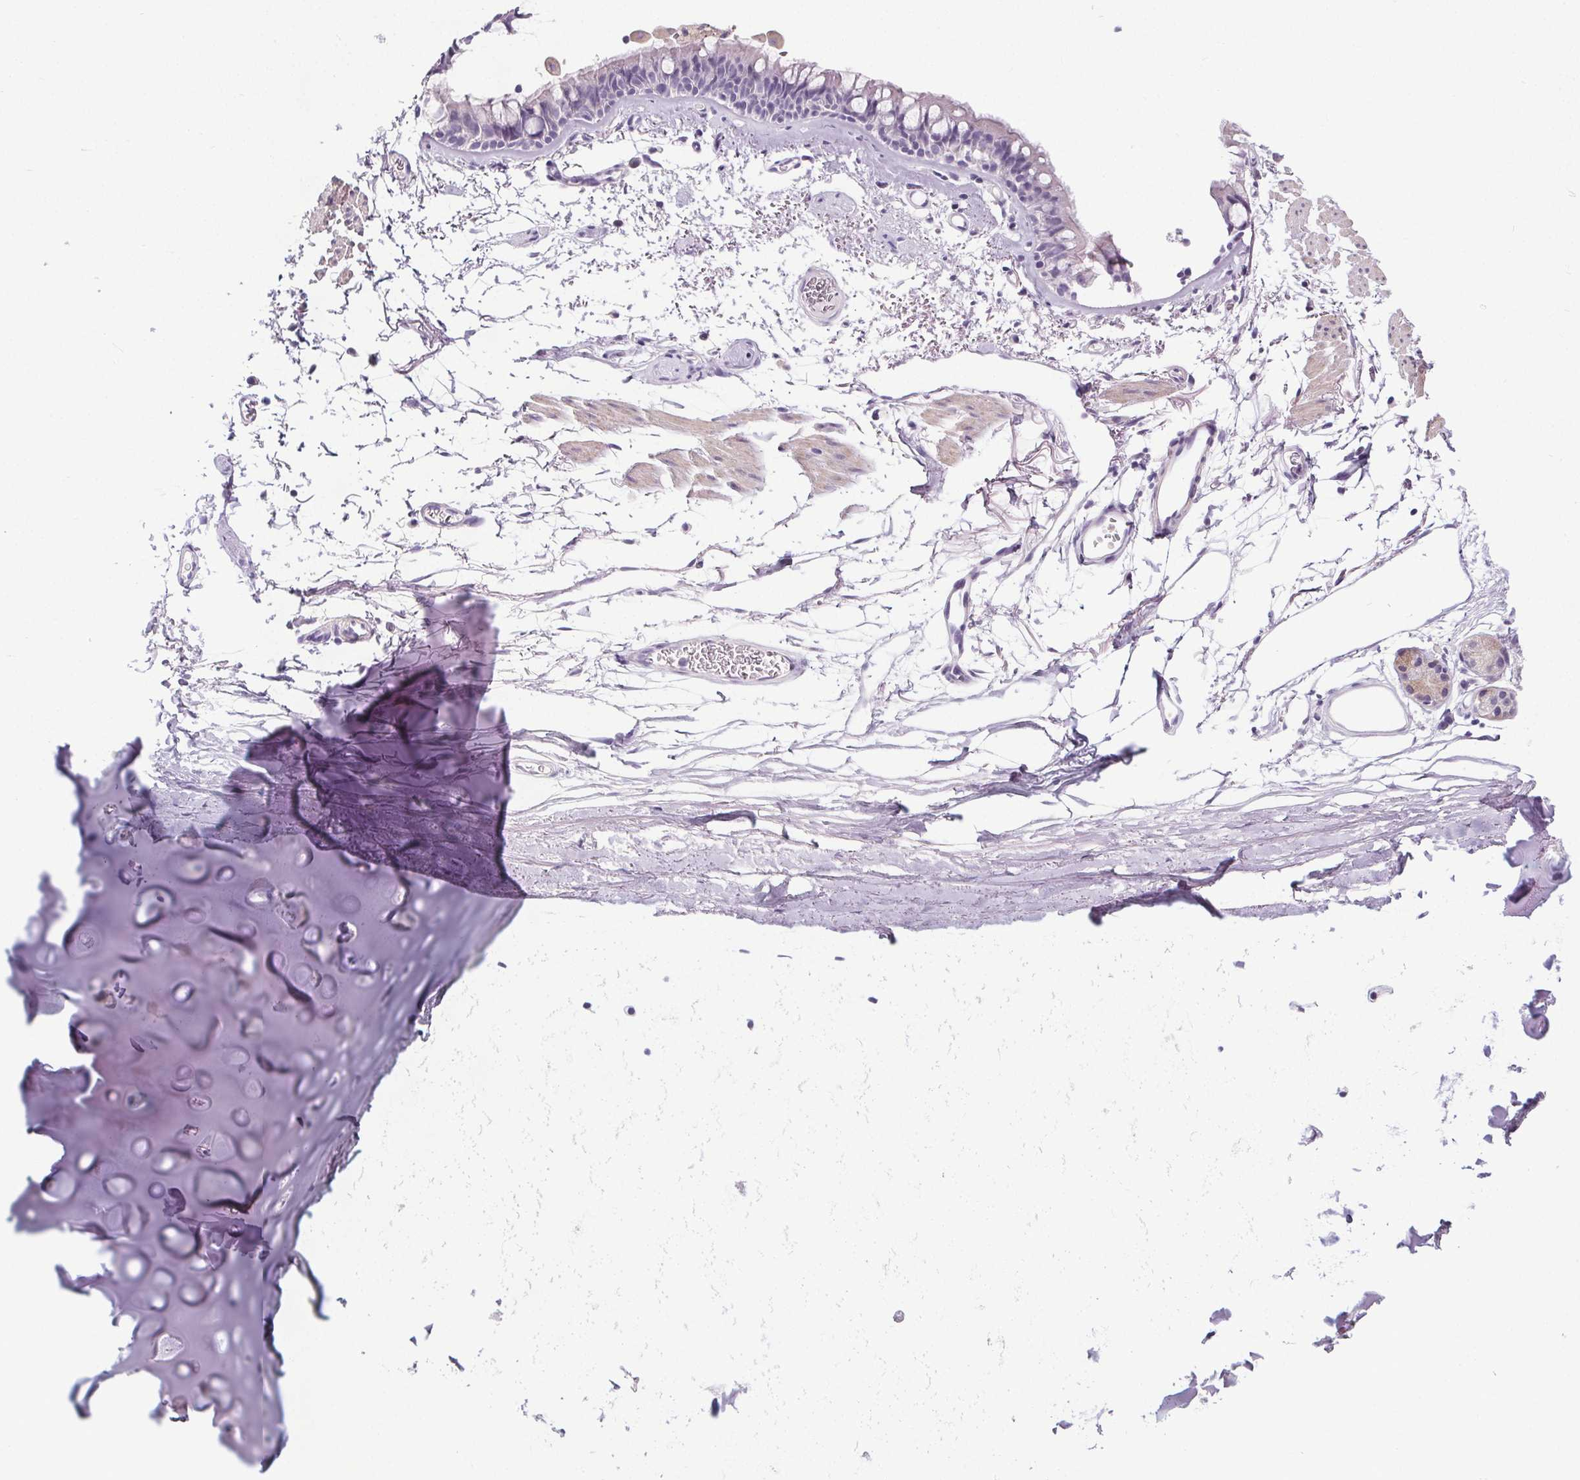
{"staining": {"intensity": "negative", "quantity": "none", "location": "none"}, "tissue": "adipose tissue", "cell_type": "Adipocytes", "image_type": "normal", "snomed": [{"axis": "morphology", "description": "Normal tissue, NOS"}, {"axis": "topography", "description": "Cartilage tissue"}, {"axis": "topography", "description": "Bronchus"}], "caption": "Immunohistochemistry (IHC) histopathology image of unremarkable adipose tissue: adipose tissue stained with DAB displays no significant protein positivity in adipocytes.", "gene": "ELAVL2", "patient": {"sex": "female", "age": 79}}